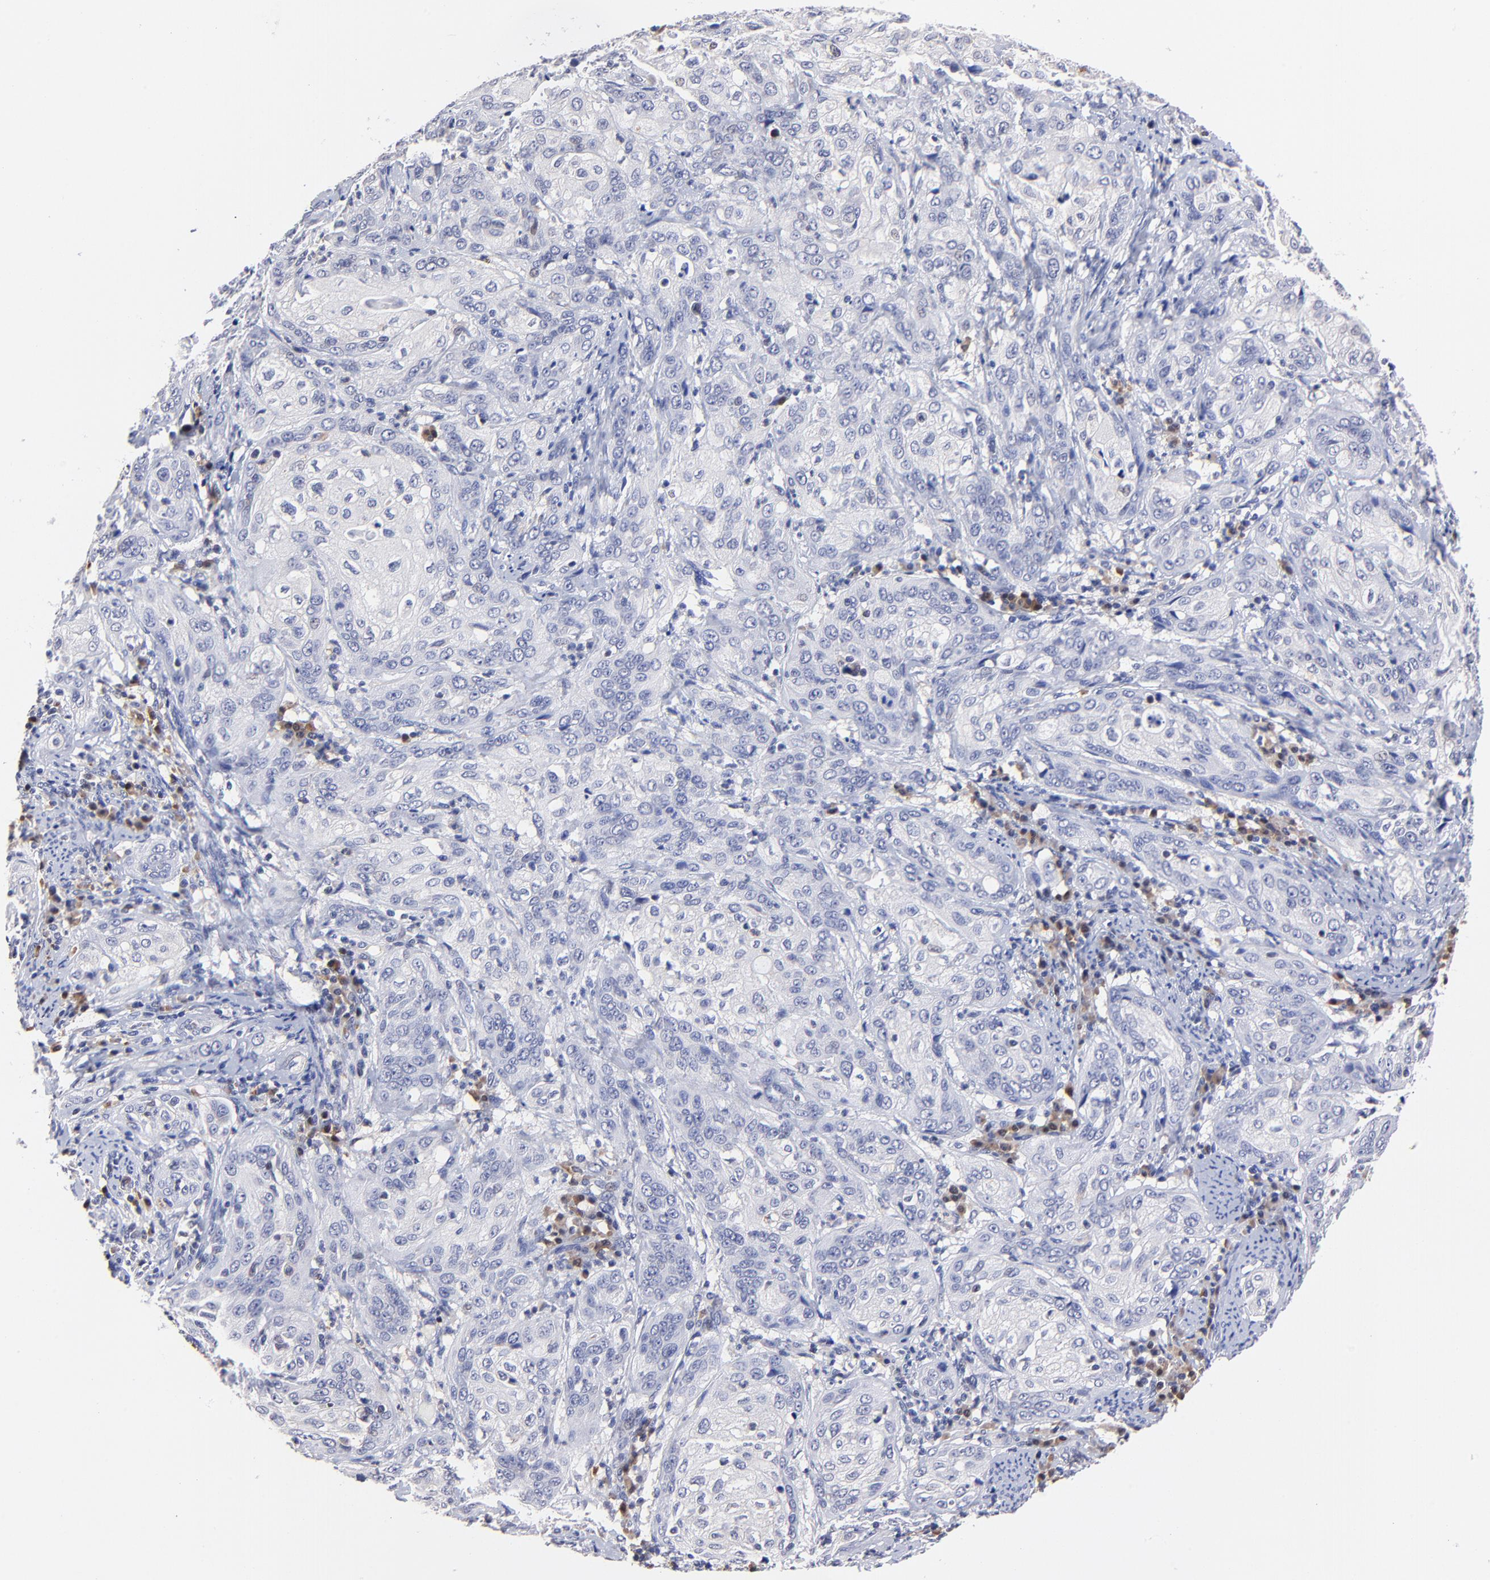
{"staining": {"intensity": "negative", "quantity": "none", "location": "none"}, "tissue": "cervical cancer", "cell_type": "Tumor cells", "image_type": "cancer", "snomed": [{"axis": "morphology", "description": "Squamous cell carcinoma, NOS"}, {"axis": "topography", "description": "Cervix"}], "caption": "Tumor cells show no significant positivity in cervical squamous cell carcinoma.", "gene": "ZNF155", "patient": {"sex": "female", "age": 41}}